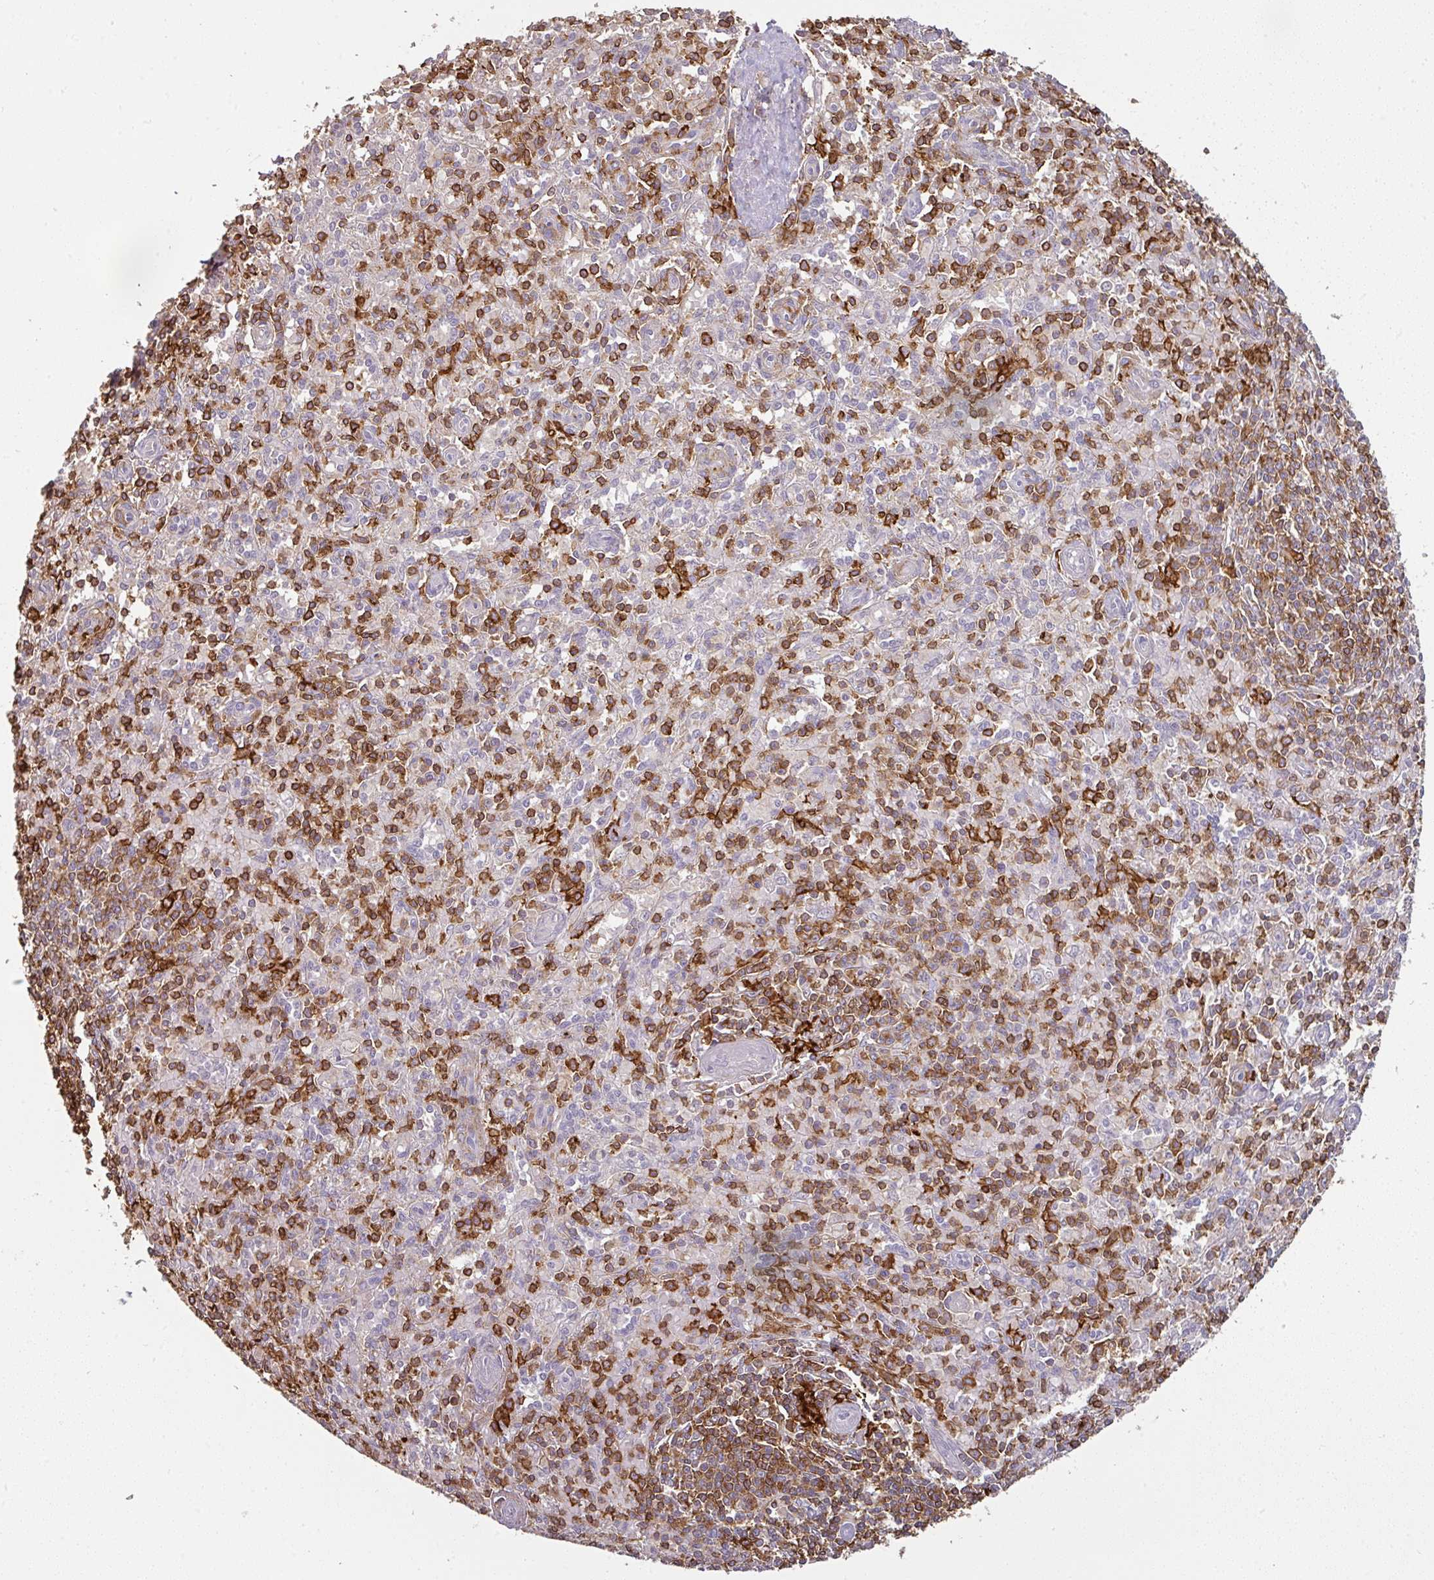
{"staining": {"intensity": "strong", "quantity": "25%-75%", "location": "cytoplasmic/membranous"}, "tissue": "spleen", "cell_type": "Cells in red pulp", "image_type": "normal", "snomed": [{"axis": "morphology", "description": "Normal tissue, NOS"}, {"axis": "topography", "description": "Spleen"}], "caption": "Immunohistochemistry (IHC) (DAB) staining of unremarkable human spleen shows strong cytoplasmic/membranous protein expression in approximately 25%-75% of cells in red pulp.", "gene": "OLFML2B", "patient": {"sex": "female", "age": 70}}